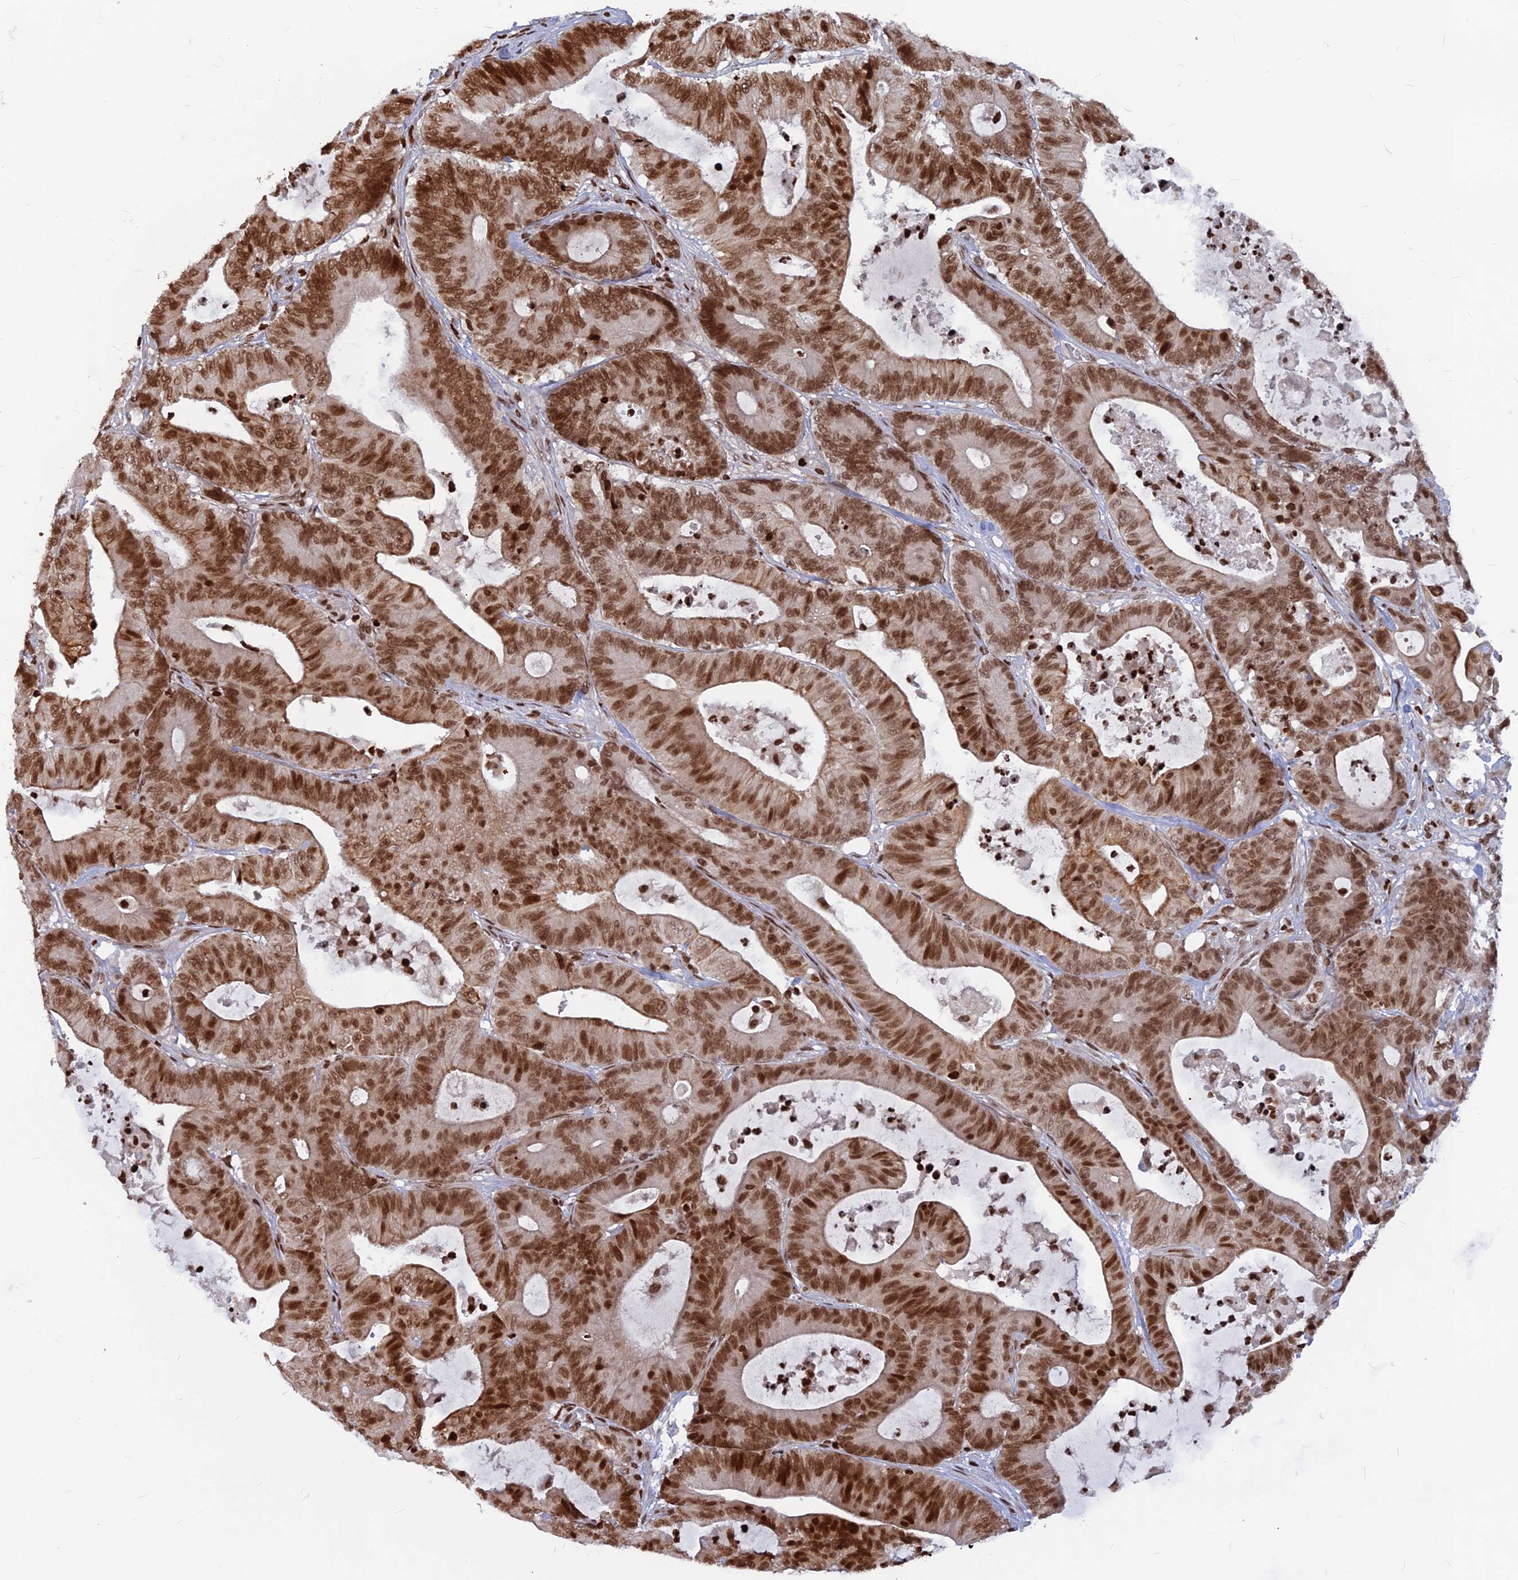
{"staining": {"intensity": "strong", "quantity": ">75%", "location": "nuclear"}, "tissue": "colorectal cancer", "cell_type": "Tumor cells", "image_type": "cancer", "snomed": [{"axis": "morphology", "description": "Adenocarcinoma, NOS"}, {"axis": "topography", "description": "Colon"}], "caption": "Adenocarcinoma (colorectal) stained with DAB immunohistochemistry displays high levels of strong nuclear expression in approximately >75% of tumor cells. The staining is performed using DAB (3,3'-diaminobenzidine) brown chromogen to label protein expression. The nuclei are counter-stained blue using hematoxylin.", "gene": "TET2", "patient": {"sex": "female", "age": 84}}